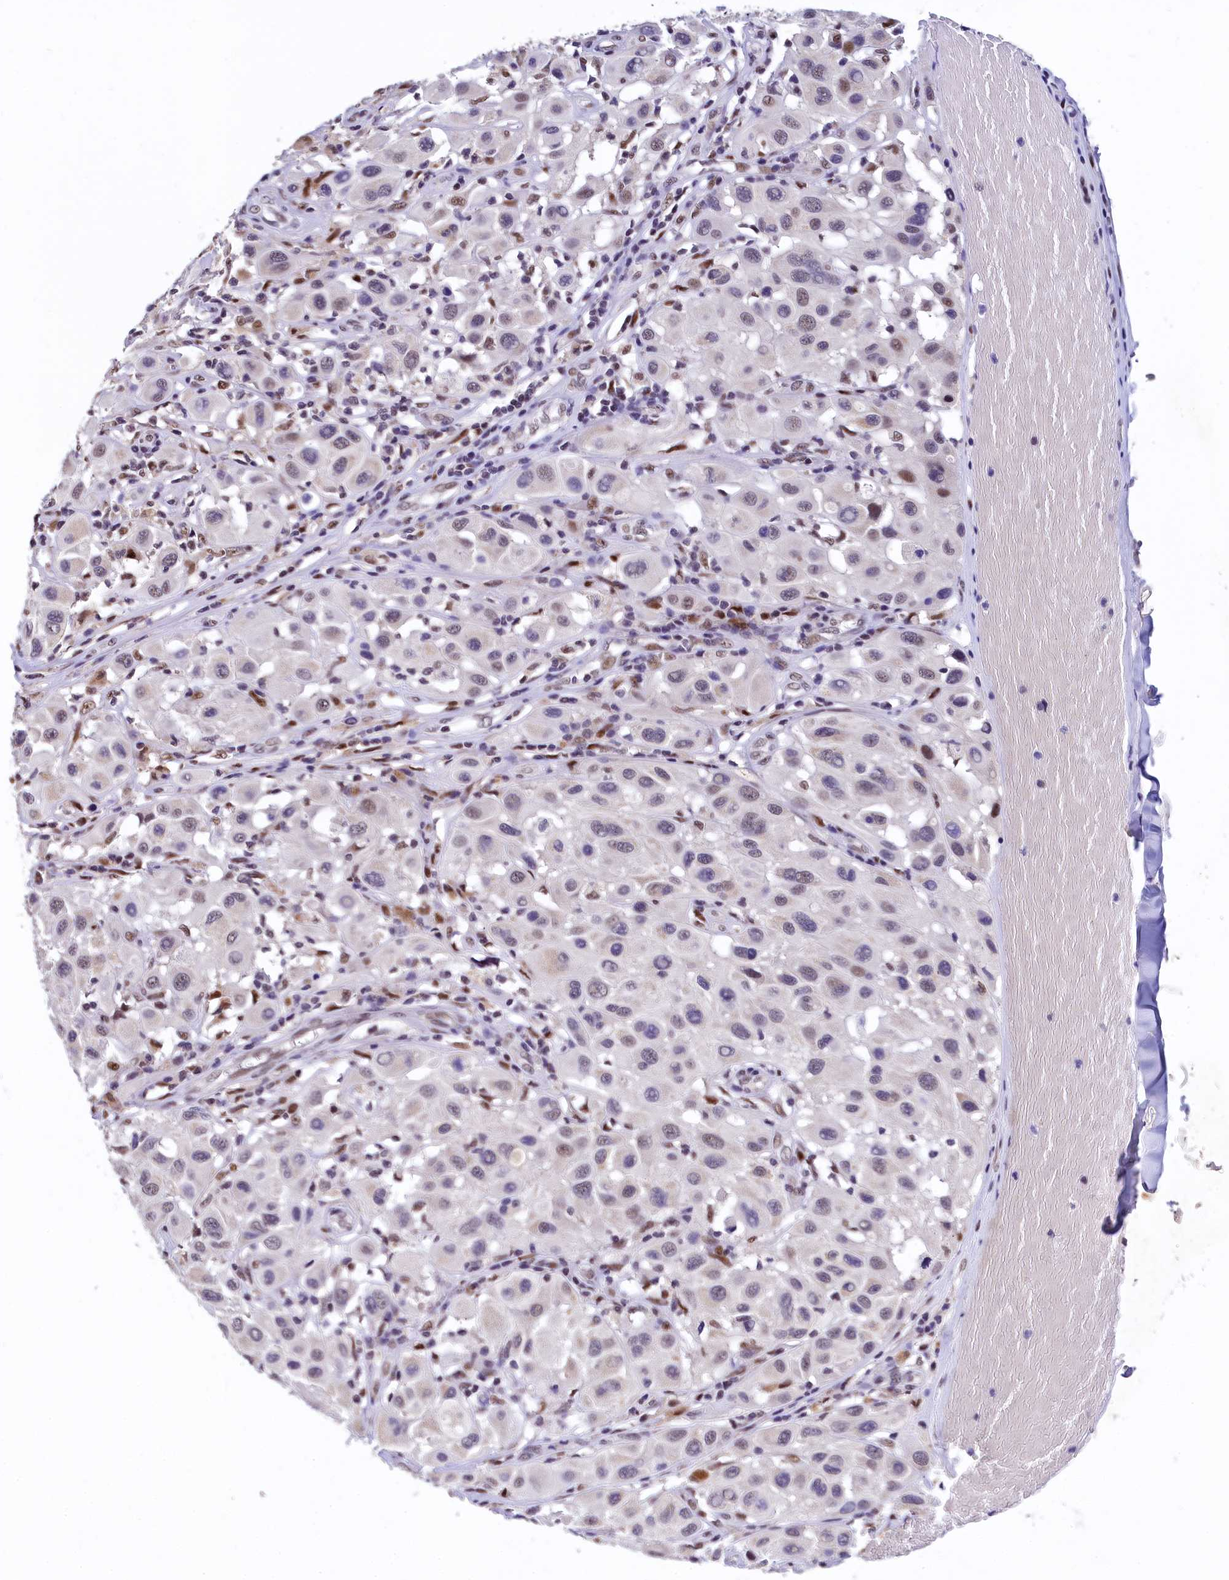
{"staining": {"intensity": "weak", "quantity": "25%-75%", "location": "nuclear"}, "tissue": "melanoma", "cell_type": "Tumor cells", "image_type": "cancer", "snomed": [{"axis": "morphology", "description": "Malignant melanoma, Metastatic site"}, {"axis": "topography", "description": "Skin"}], "caption": "Tumor cells reveal low levels of weak nuclear positivity in approximately 25%-75% of cells in human malignant melanoma (metastatic site).", "gene": "HECTD4", "patient": {"sex": "male", "age": 41}}